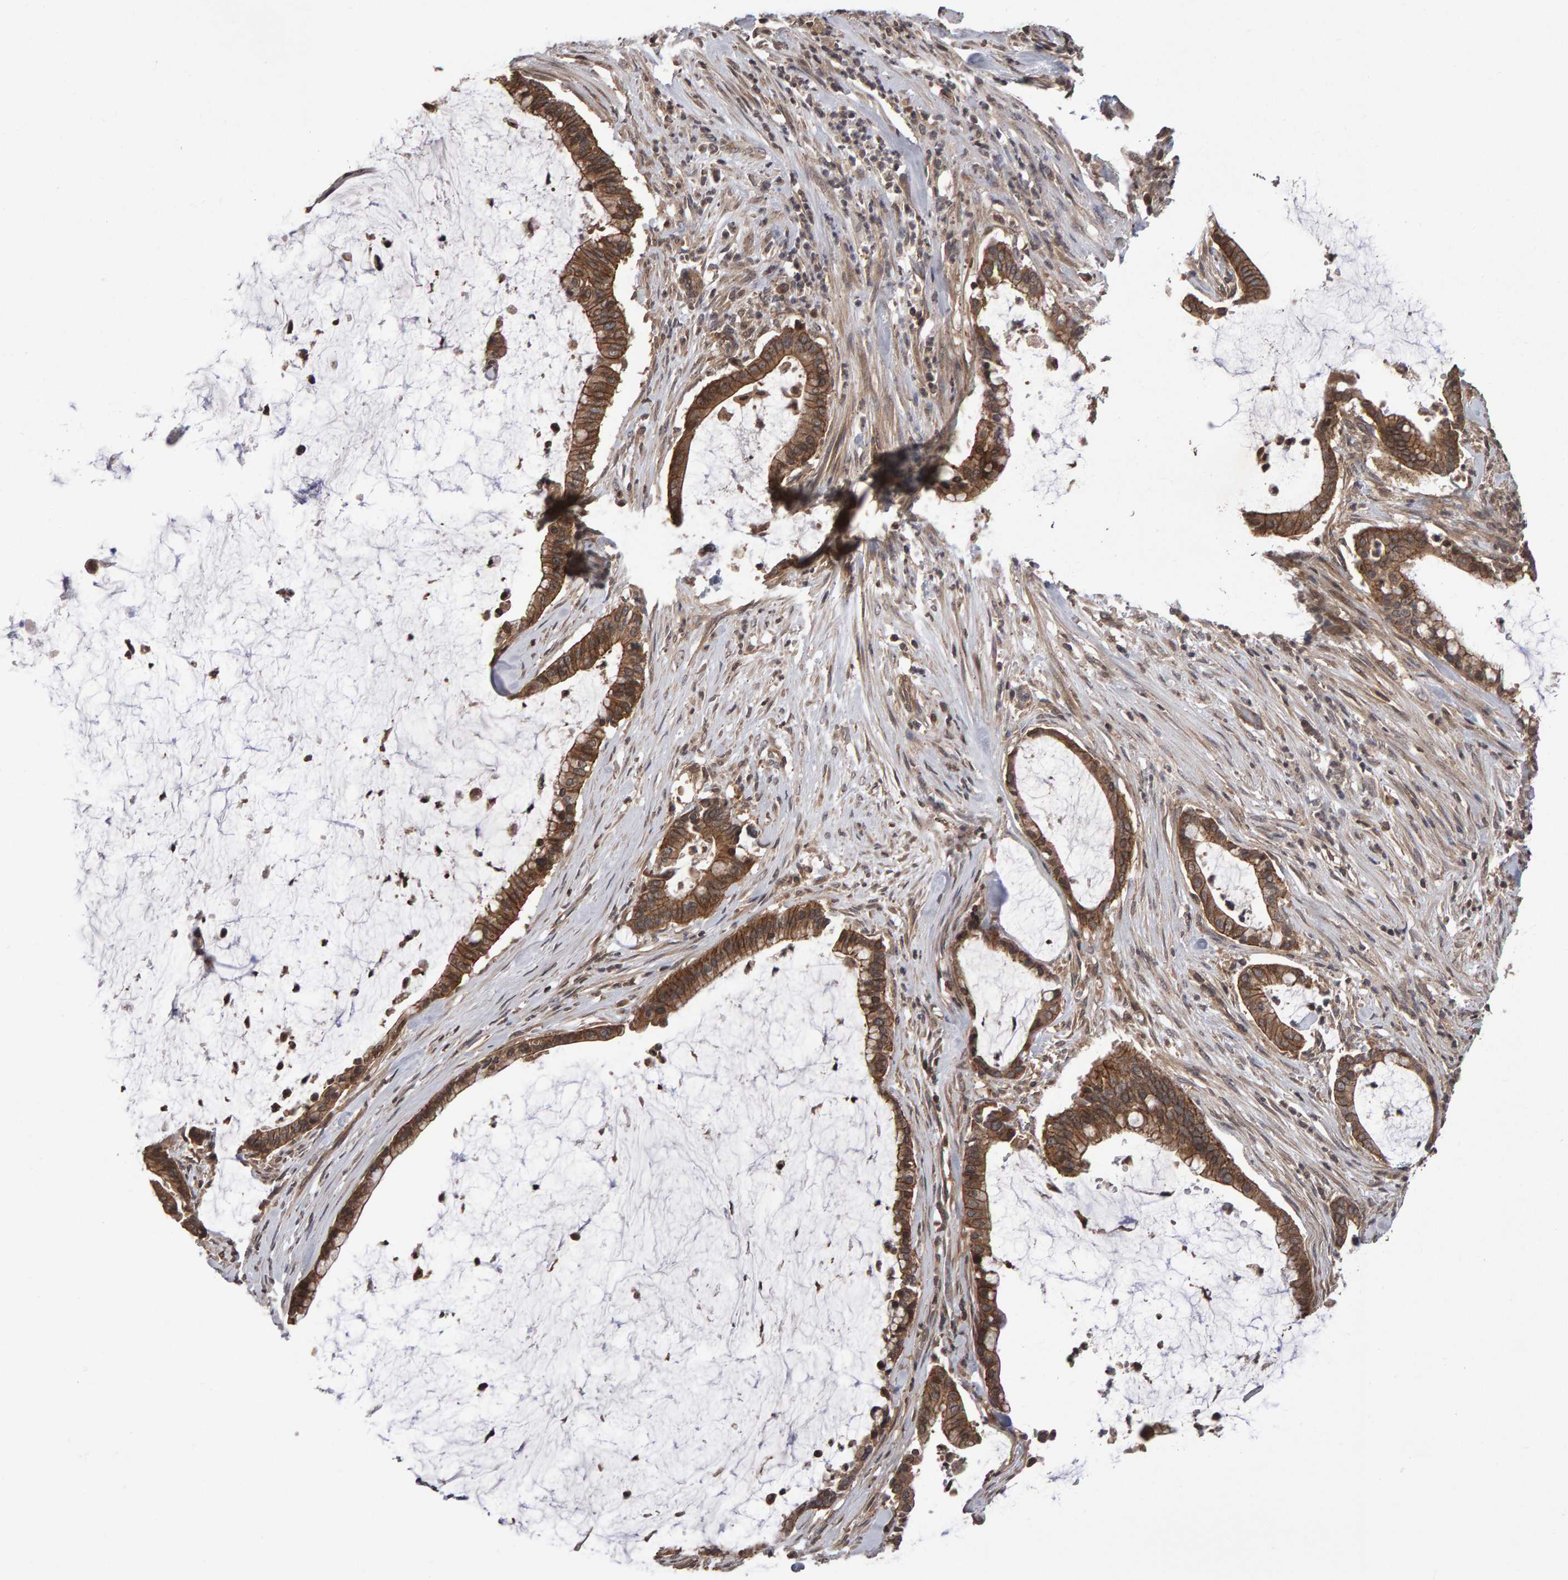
{"staining": {"intensity": "moderate", "quantity": ">75%", "location": "cytoplasmic/membranous"}, "tissue": "pancreatic cancer", "cell_type": "Tumor cells", "image_type": "cancer", "snomed": [{"axis": "morphology", "description": "Adenocarcinoma, NOS"}, {"axis": "topography", "description": "Pancreas"}], "caption": "This histopathology image exhibits immunohistochemistry staining of pancreatic cancer, with medium moderate cytoplasmic/membranous staining in approximately >75% of tumor cells.", "gene": "SCRIB", "patient": {"sex": "male", "age": 41}}